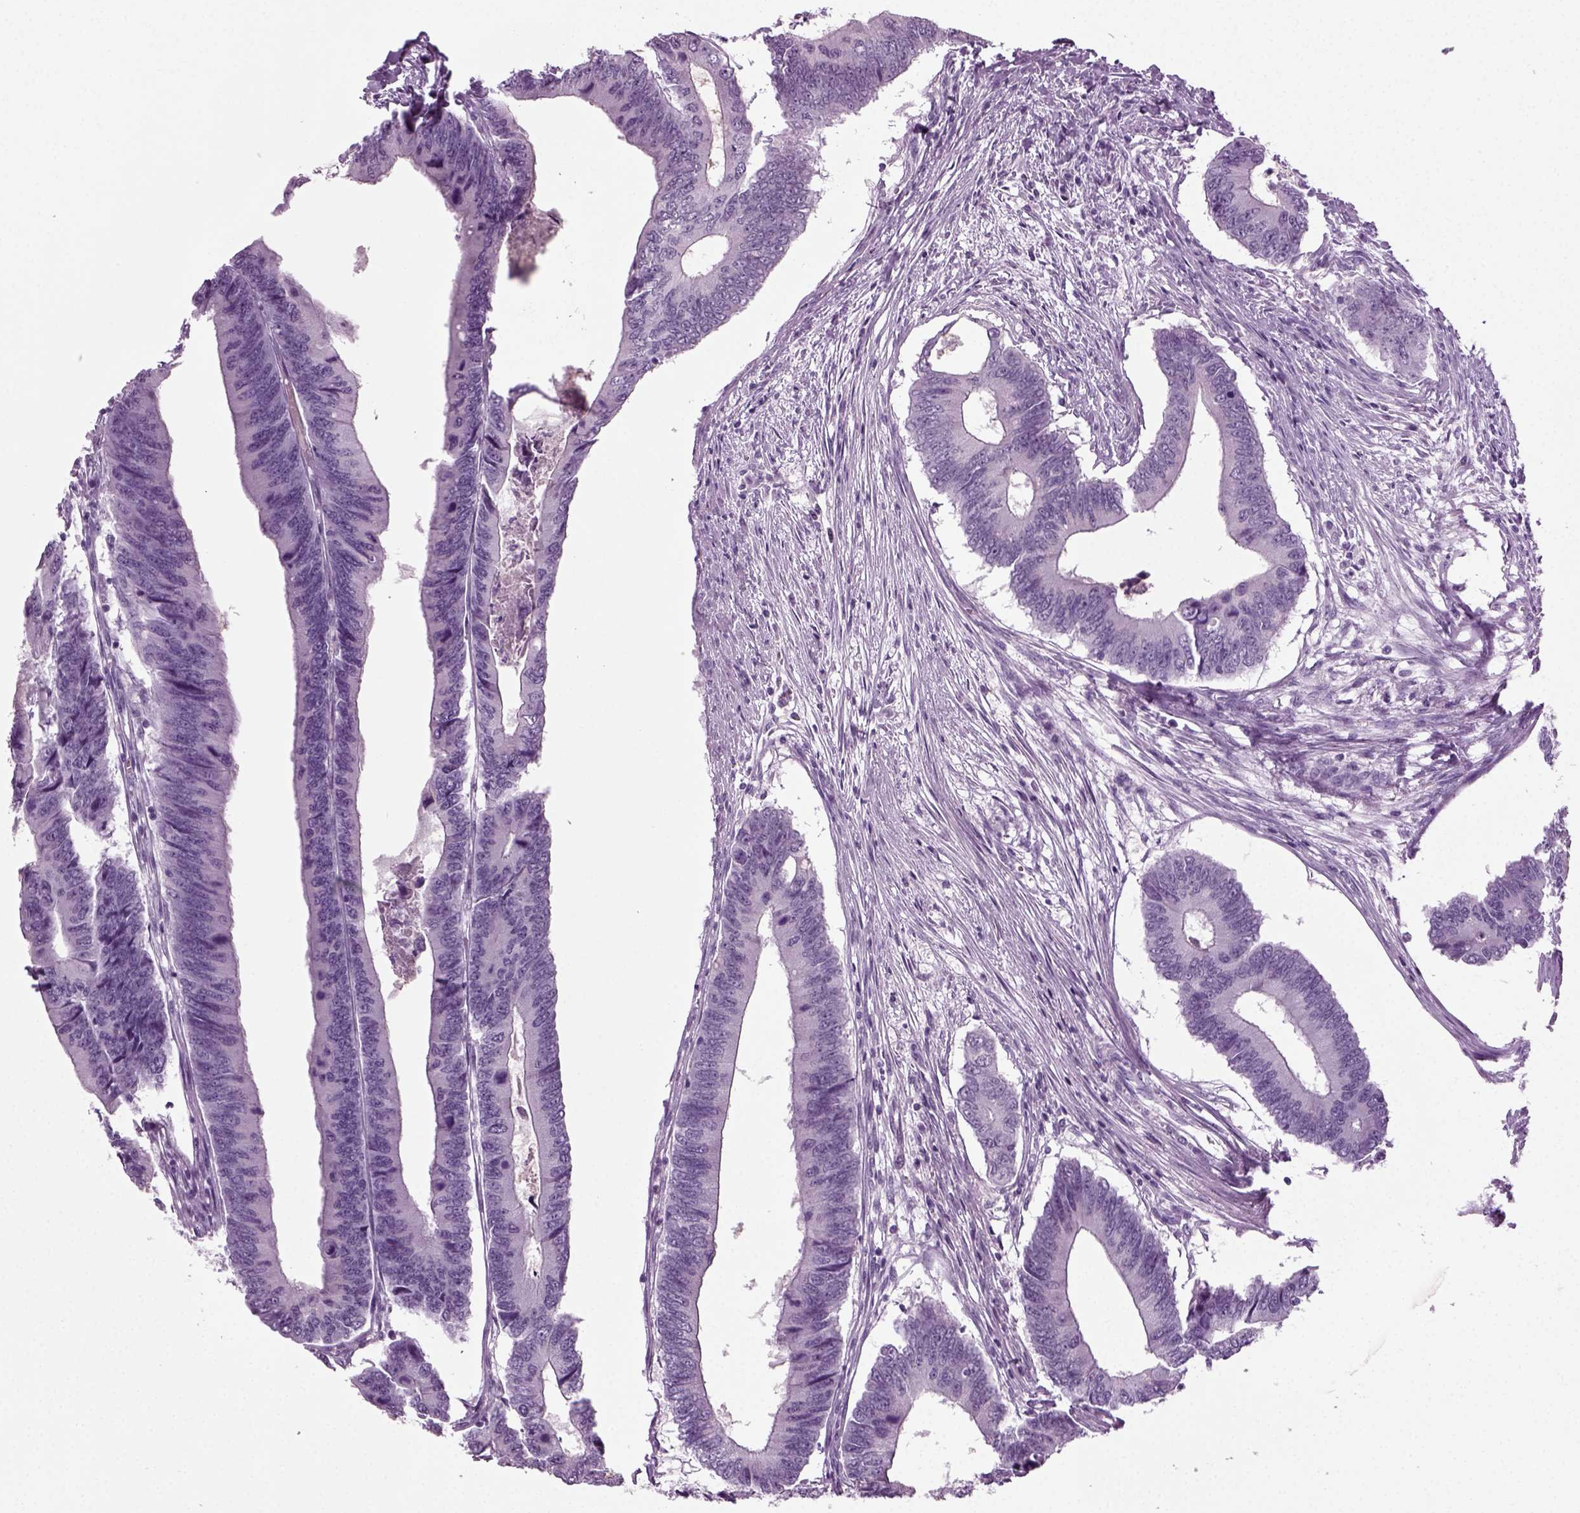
{"staining": {"intensity": "negative", "quantity": "none", "location": "none"}, "tissue": "colorectal cancer", "cell_type": "Tumor cells", "image_type": "cancer", "snomed": [{"axis": "morphology", "description": "Adenocarcinoma, NOS"}, {"axis": "topography", "description": "Colon"}], "caption": "The image shows no significant expression in tumor cells of colorectal adenocarcinoma.", "gene": "ZC2HC1C", "patient": {"sex": "male", "age": 53}}